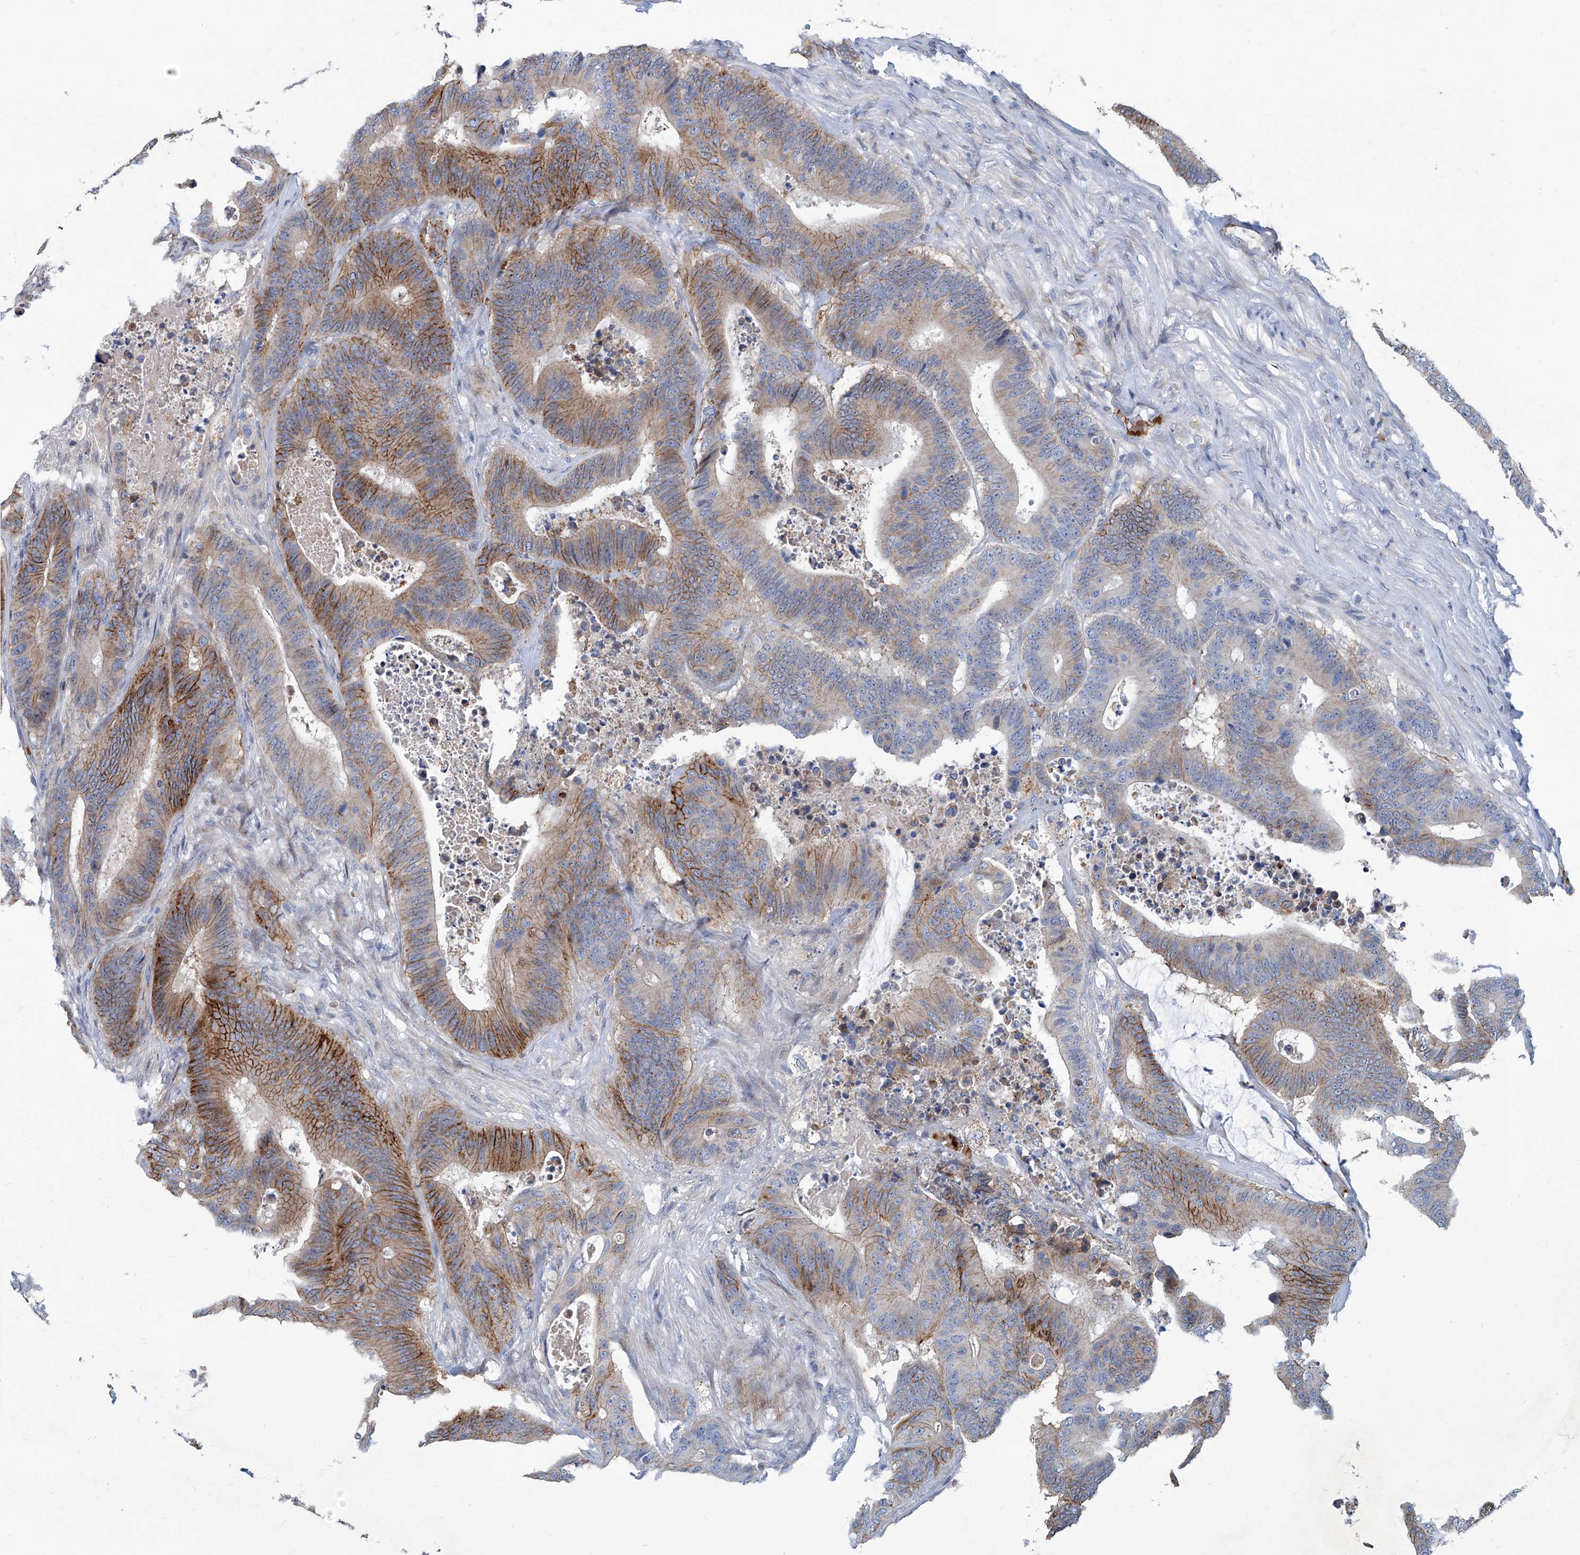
{"staining": {"intensity": "moderate", "quantity": ">75%", "location": "cytoplasmic/membranous"}, "tissue": "colorectal cancer", "cell_type": "Tumor cells", "image_type": "cancer", "snomed": [{"axis": "morphology", "description": "Adenocarcinoma, NOS"}, {"axis": "topography", "description": "Colon"}], "caption": "Human colorectal cancer stained with a brown dye shows moderate cytoplasmic/membranous positive expression in about >75% of tumor cells.", "gene": "FPR2", "patient": {"sex": "male", "age": 83}}